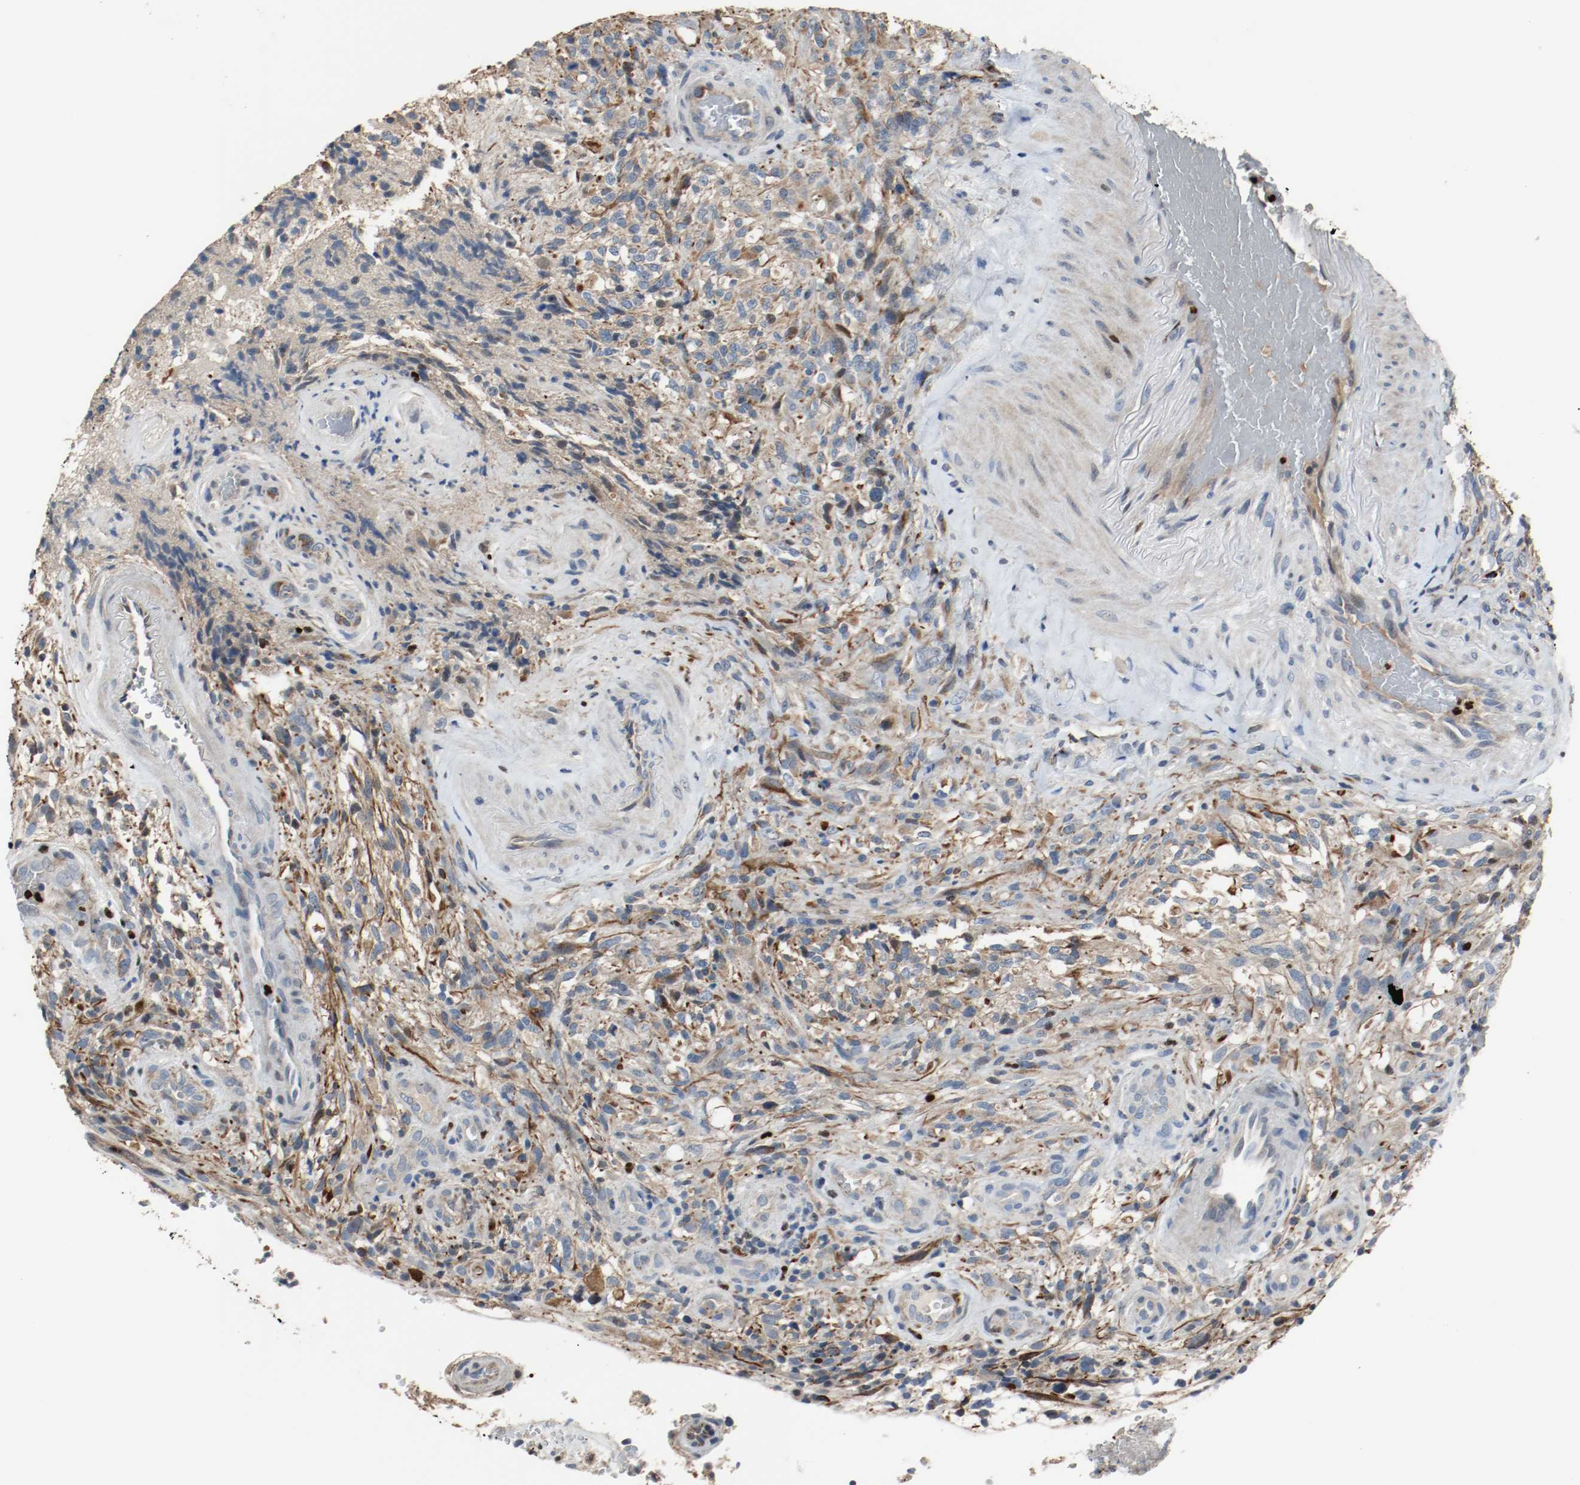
{"staining": {"intensity": "negative", "quantity": "none", "location": "none"}, "tissue": "glioma", "cell_type": "Tumor cells", "image_type": "cancer", "snomed": [{"axis": "morphology", "description": "Normal tissue, NOS"}, {"axis": "morphology", "description": "Glioma, malignant, High grade"}, {"axis": "topography", "description": "Cerebral cortex"}], "caption": "Immunohistochemistry of human glioma demonstrates no positivity in tumor cells.", "gene": "BLK", "patient": {"sex": "male", "age": 75}}